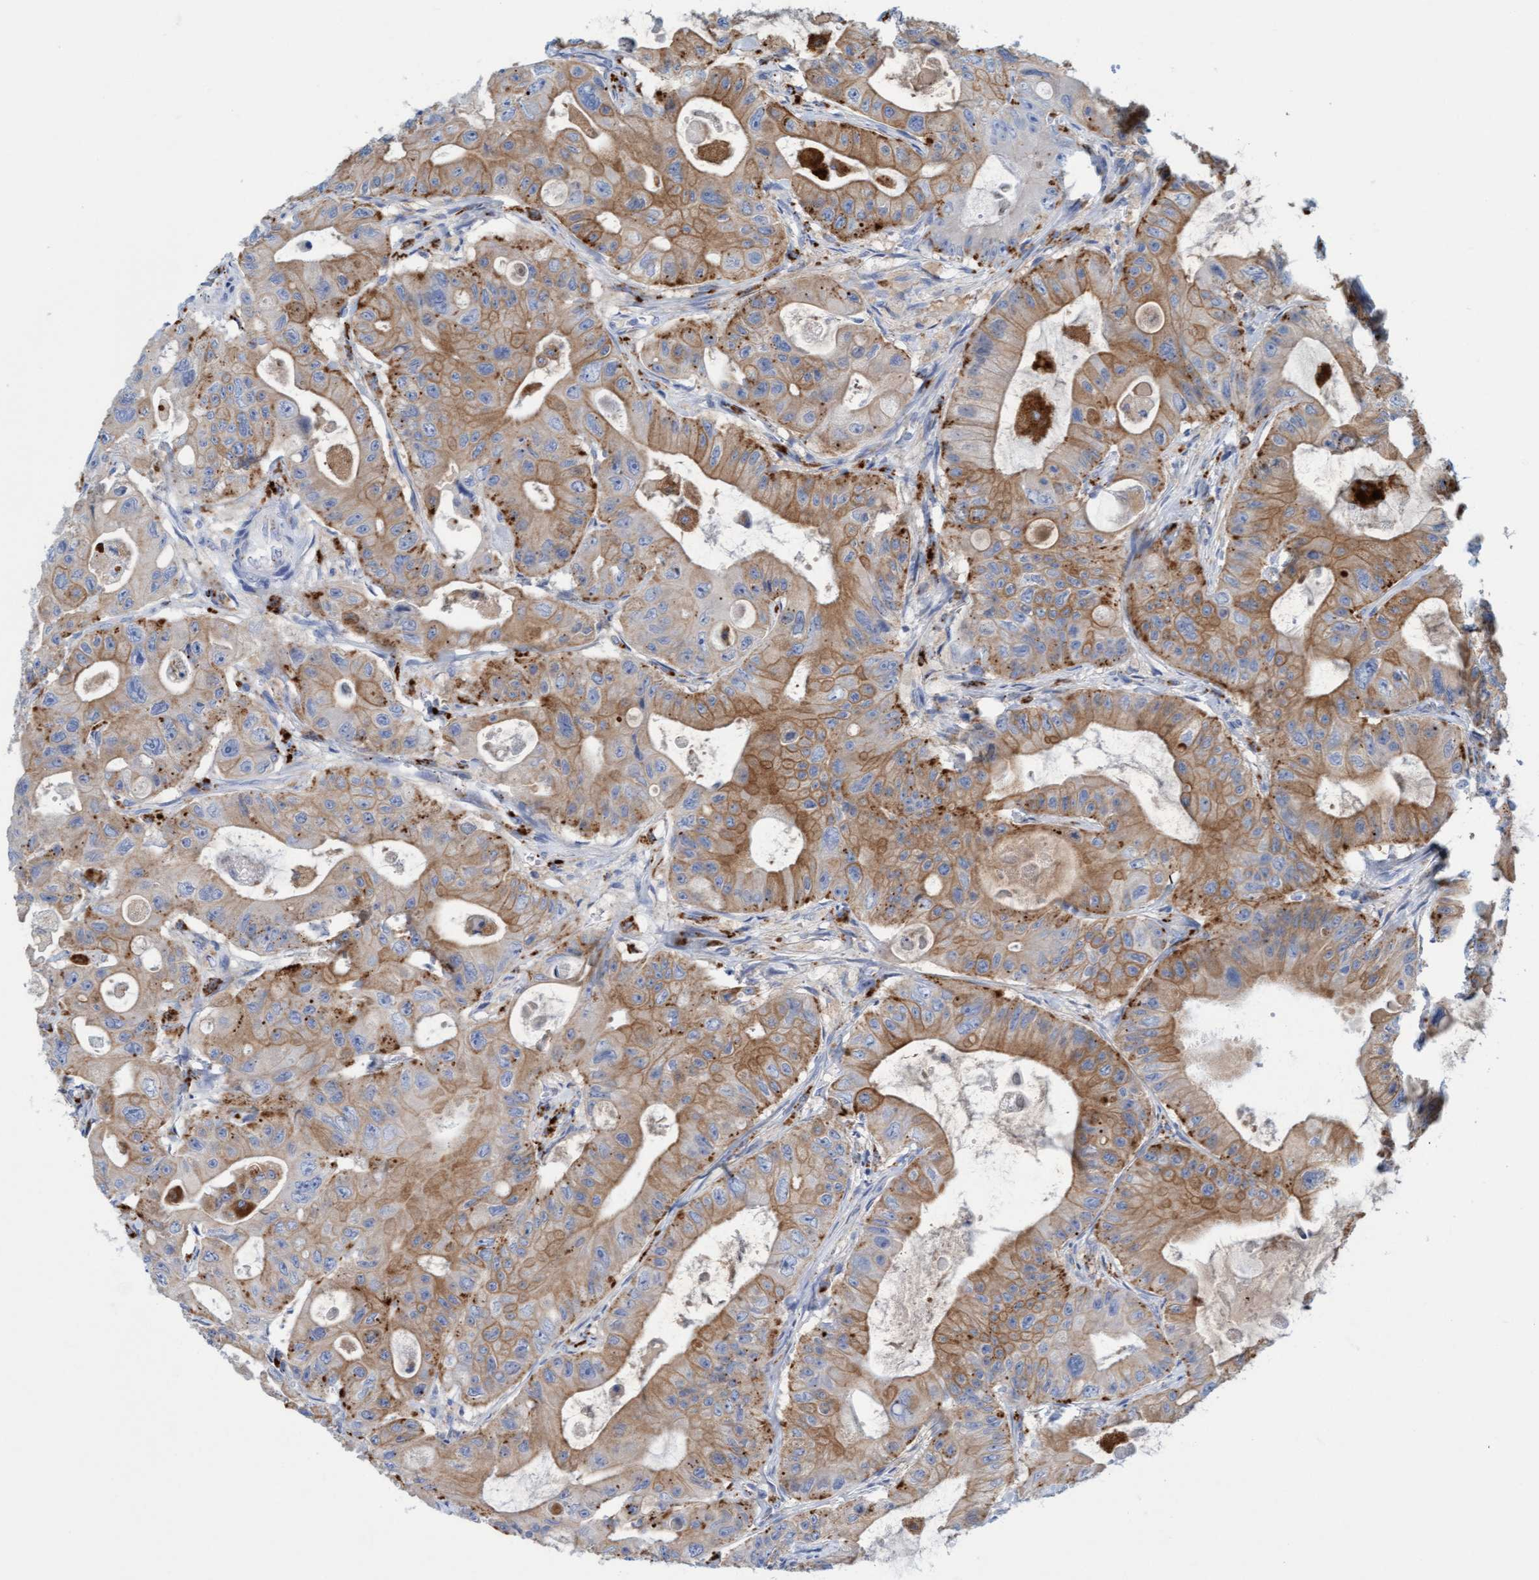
{"staining": {"intensity": "moderate", "quantity": ">75%", "location": "cytoplasmic/membranous"}, "tissue": "colorectal cancer", "cell_type": "Tumor cells", "image_type": "cancer", "snomed": [{"axis": "morphology", "description": "Adenocarcinoma, NOS"}, {"axis": "topography", "description": "Colon"}], "caption": "DAB immunohistochemical staining of colorectal cancer shows moderate cytoplasmic/membranous protein positivity in approximately >75% of tumor cells.", "gene": "SGSH", "patient": {"sex": "female", "age": 46}}